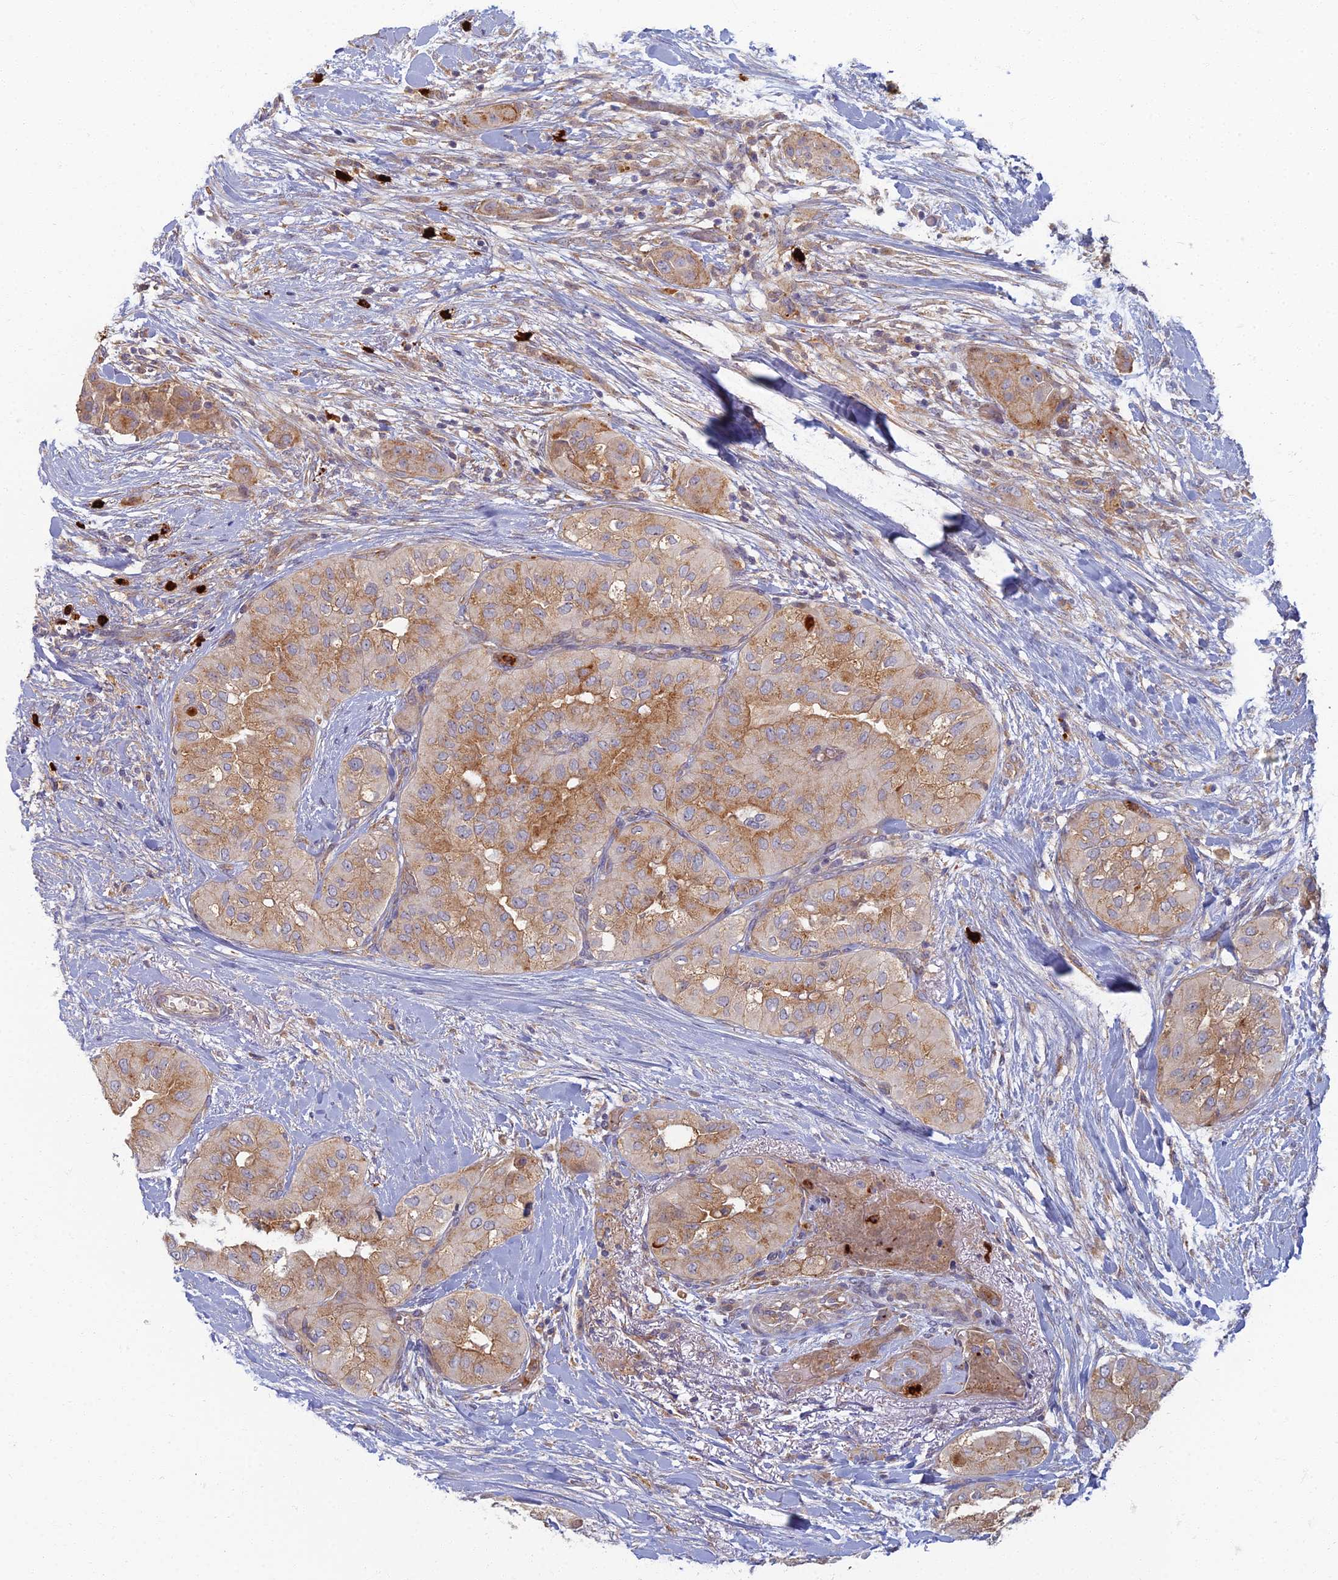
{"staining": {"intensity": "moderate", "quantity": ">75%", "location": "cytoplasmic/membranous"}, "tissue": "head and neck cancer", "cell_type": "Tumor cells", "image_type": "cancer", "snomed": [{"axis": "morphology", "description": "Adenocarcinoma, NOS"}, {"axis": "topography", "description": "Head-Neck"}], "caption": "Head and neck adenocarcinoma stained with a brown dye shows moderate cytoplasmic/membranous positive staining in about >75% of tumor cells.", "gene": "PROX2", "patient": {"sex": "male", "age": 66}}